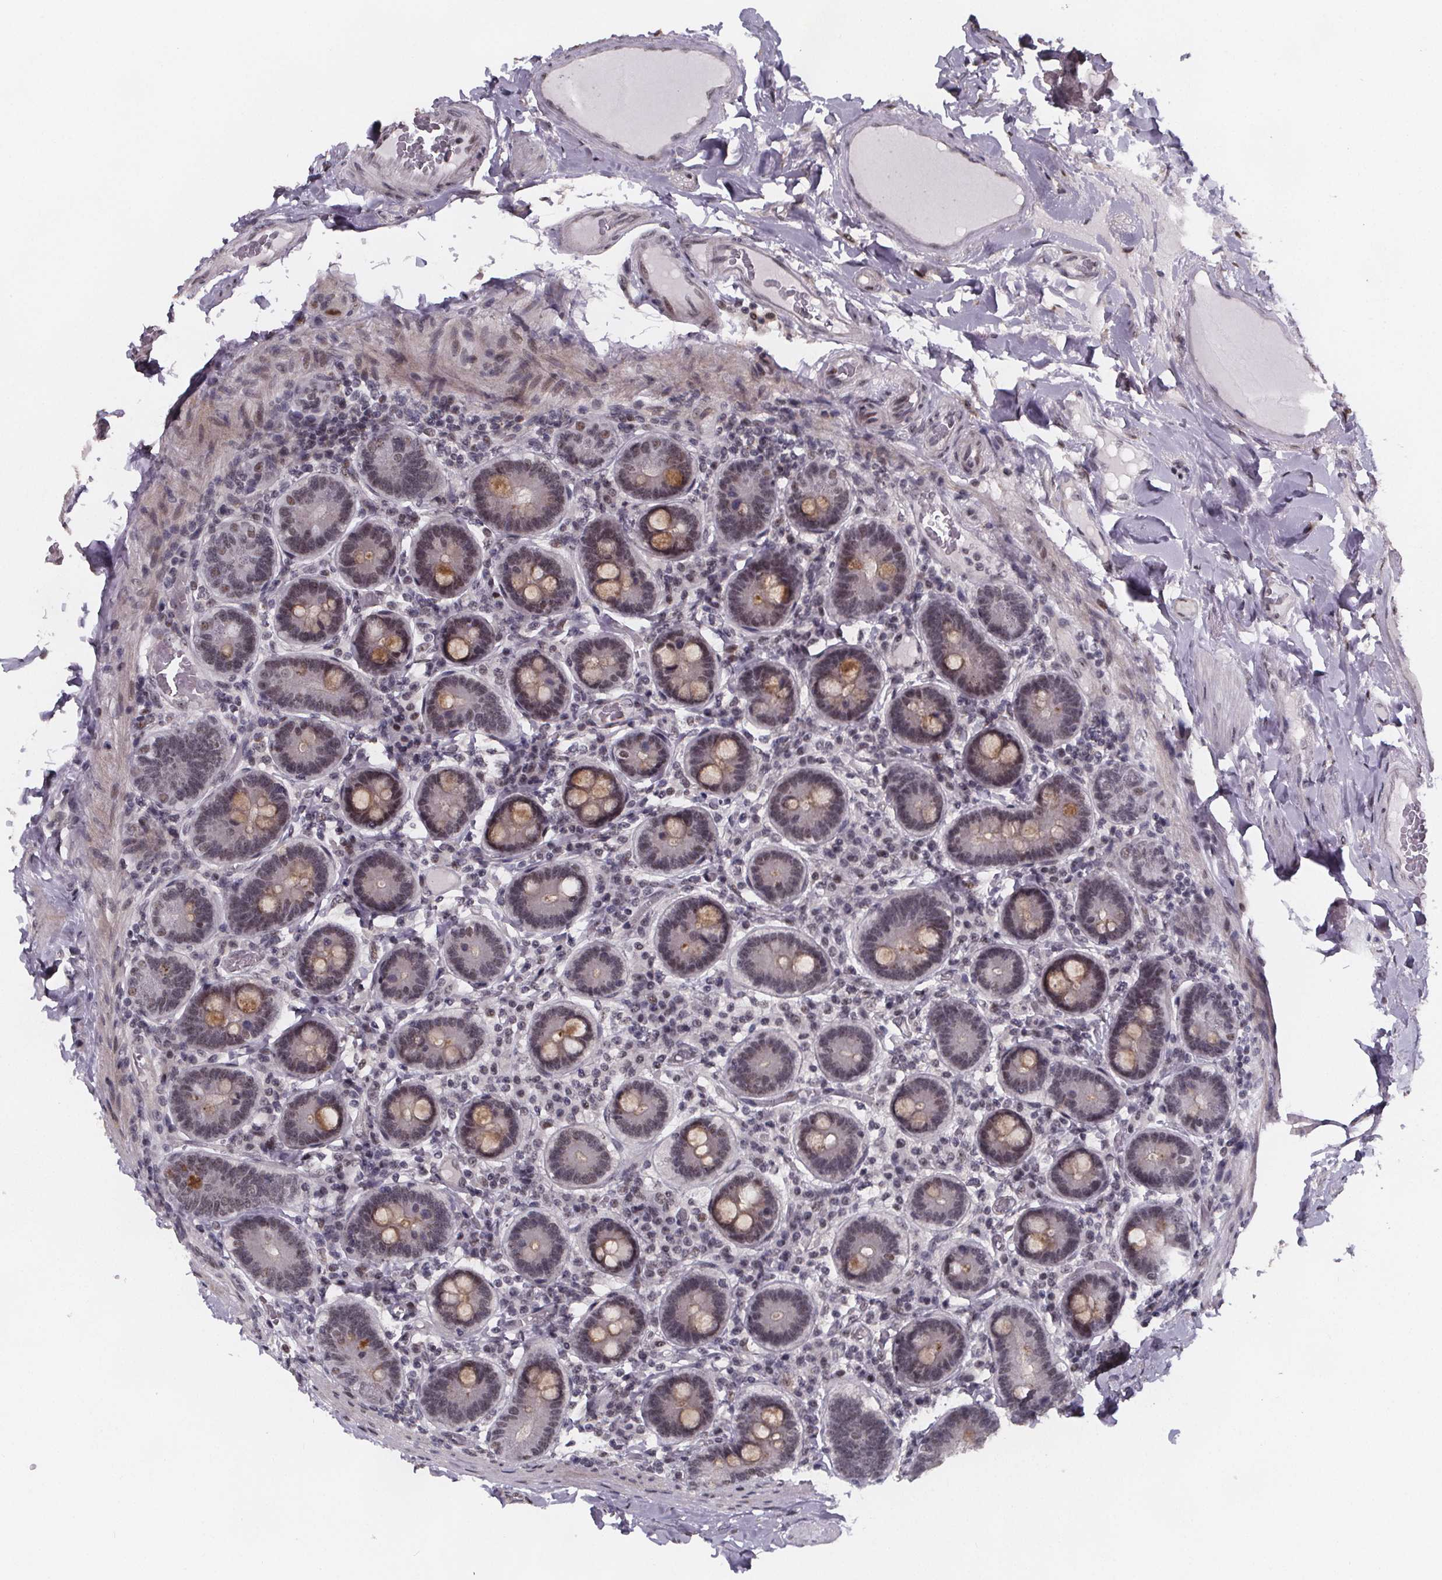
{"staining": {"intensity": "weak", "quantity": "25%-75%", "location": "cytoplasmic/membranous,nuclear"}, "tissue": "duodenum", "cell_type": "Glandular cells", "image_type": "normal", "snomed": [{"axis": "morphology", "description": "Normal tissue, NOS"}, {"axis": "topography", "description": "Duodenum"}], "caption": "A brown stain highlights weak cytoplasmic/membranous,nuclear staining of a protein in glandular cells of unremarkable duodenum. The protein of interest is shown in brown color, while the nuclei are stained blue.", "gene": "U2SURP", "patient": {"sex": "female", "age": 62}}